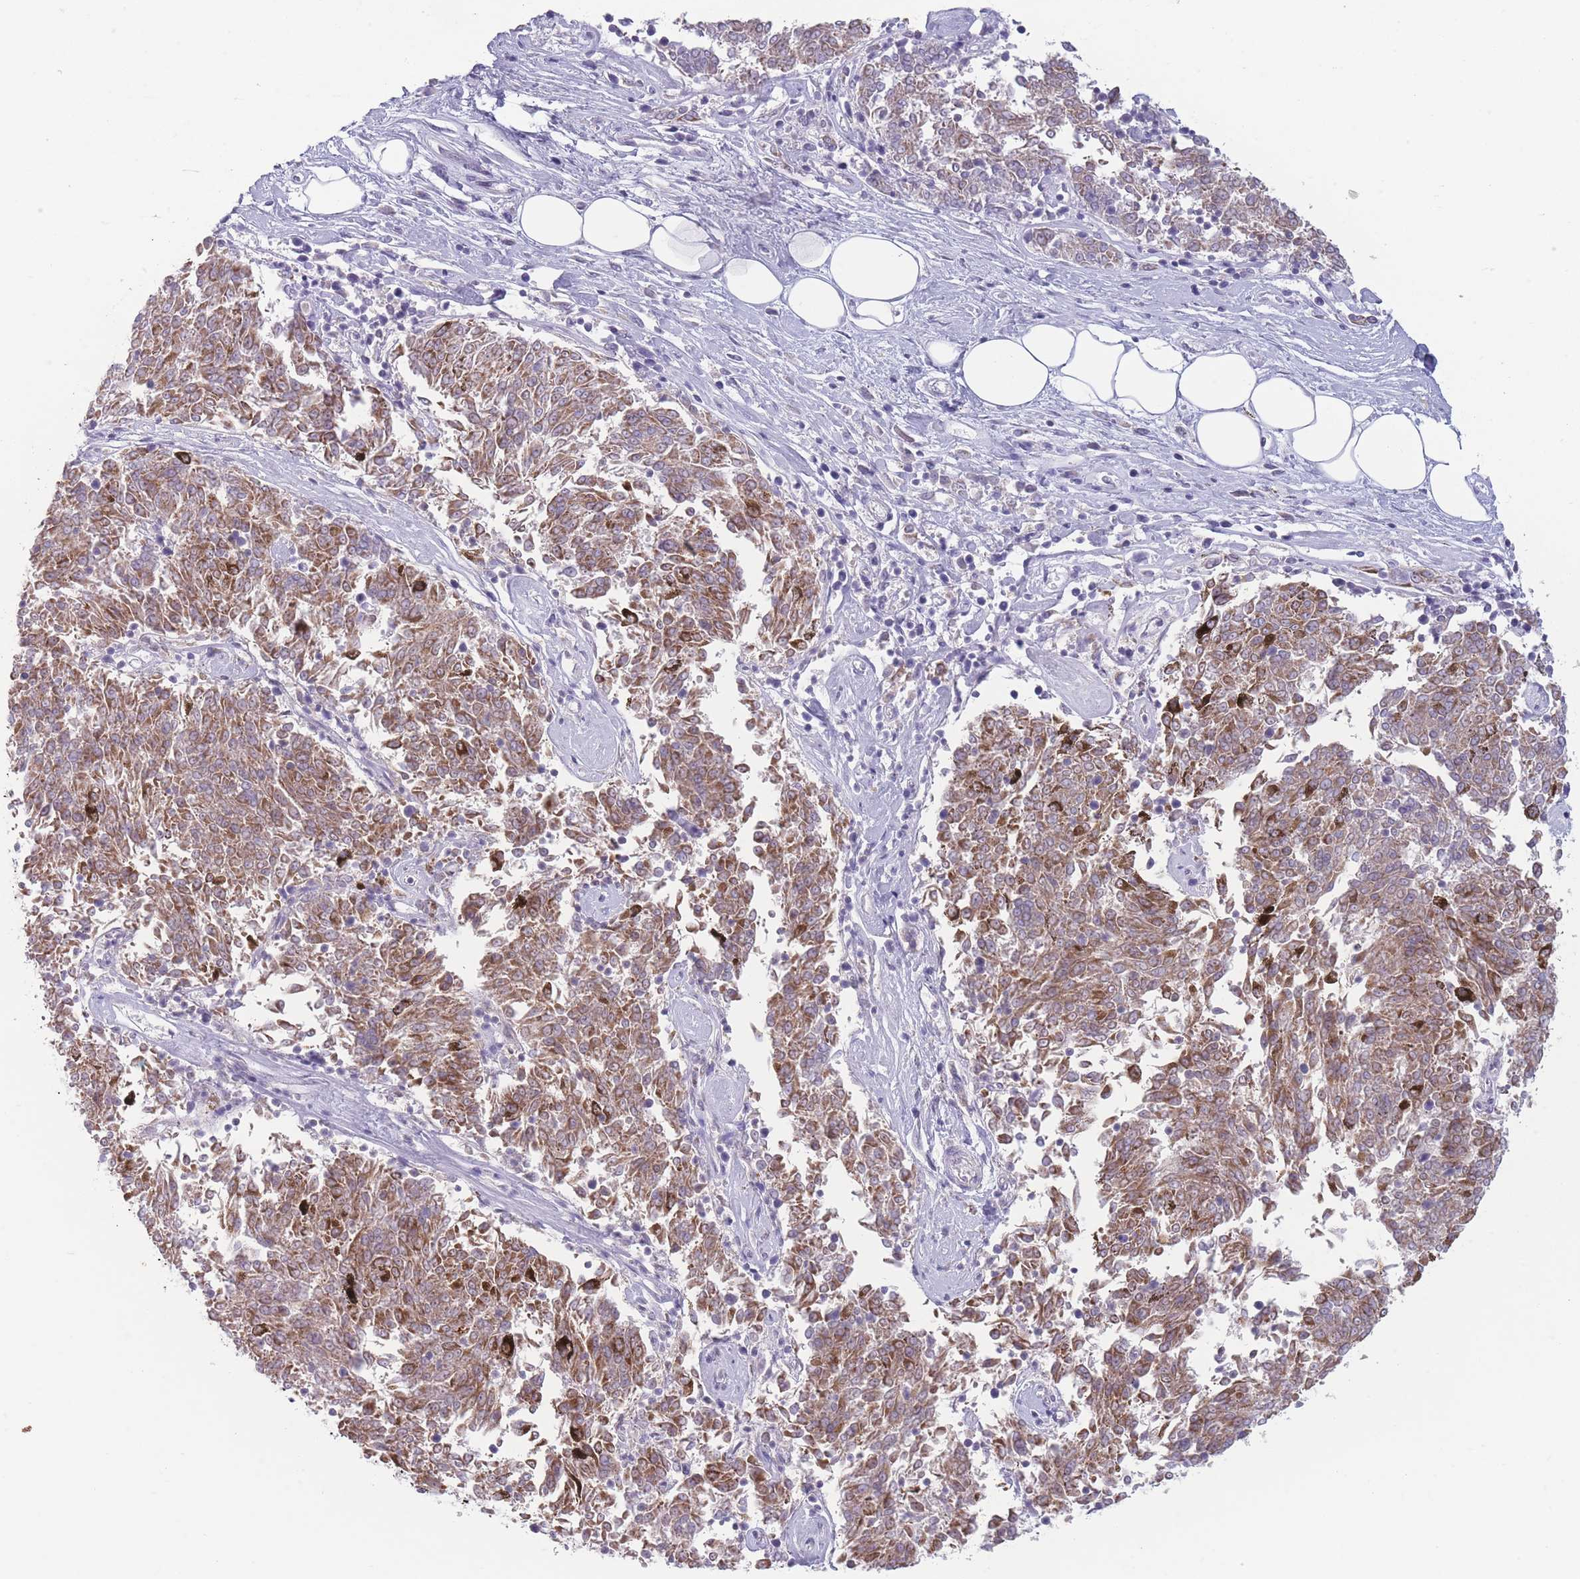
{"staining": {"intensity": "moderate", "quantity": ">75%", "location": "cytoplasmic/membranous"}, "tissue": "melanoma", "cell_type": "Tumor cells", "image_type": "cancer", "snomed": [{"axis": "morphology", "description": "Malignant melanoma, NOS"}, {"axis": "topography", "description": "Skin"}], "caption": "Brown immunohistochemical staining in melanoma exhibits moderate cytoplasmic/membranous positivity in approximately >75% of tumor cells. Using DAB (brown) and hematoxylin (blue) stains, captured at high magnification using brightfield microscopy.", "gene": "ARID3B", "patient": {"sex": "female", "age": 72}}